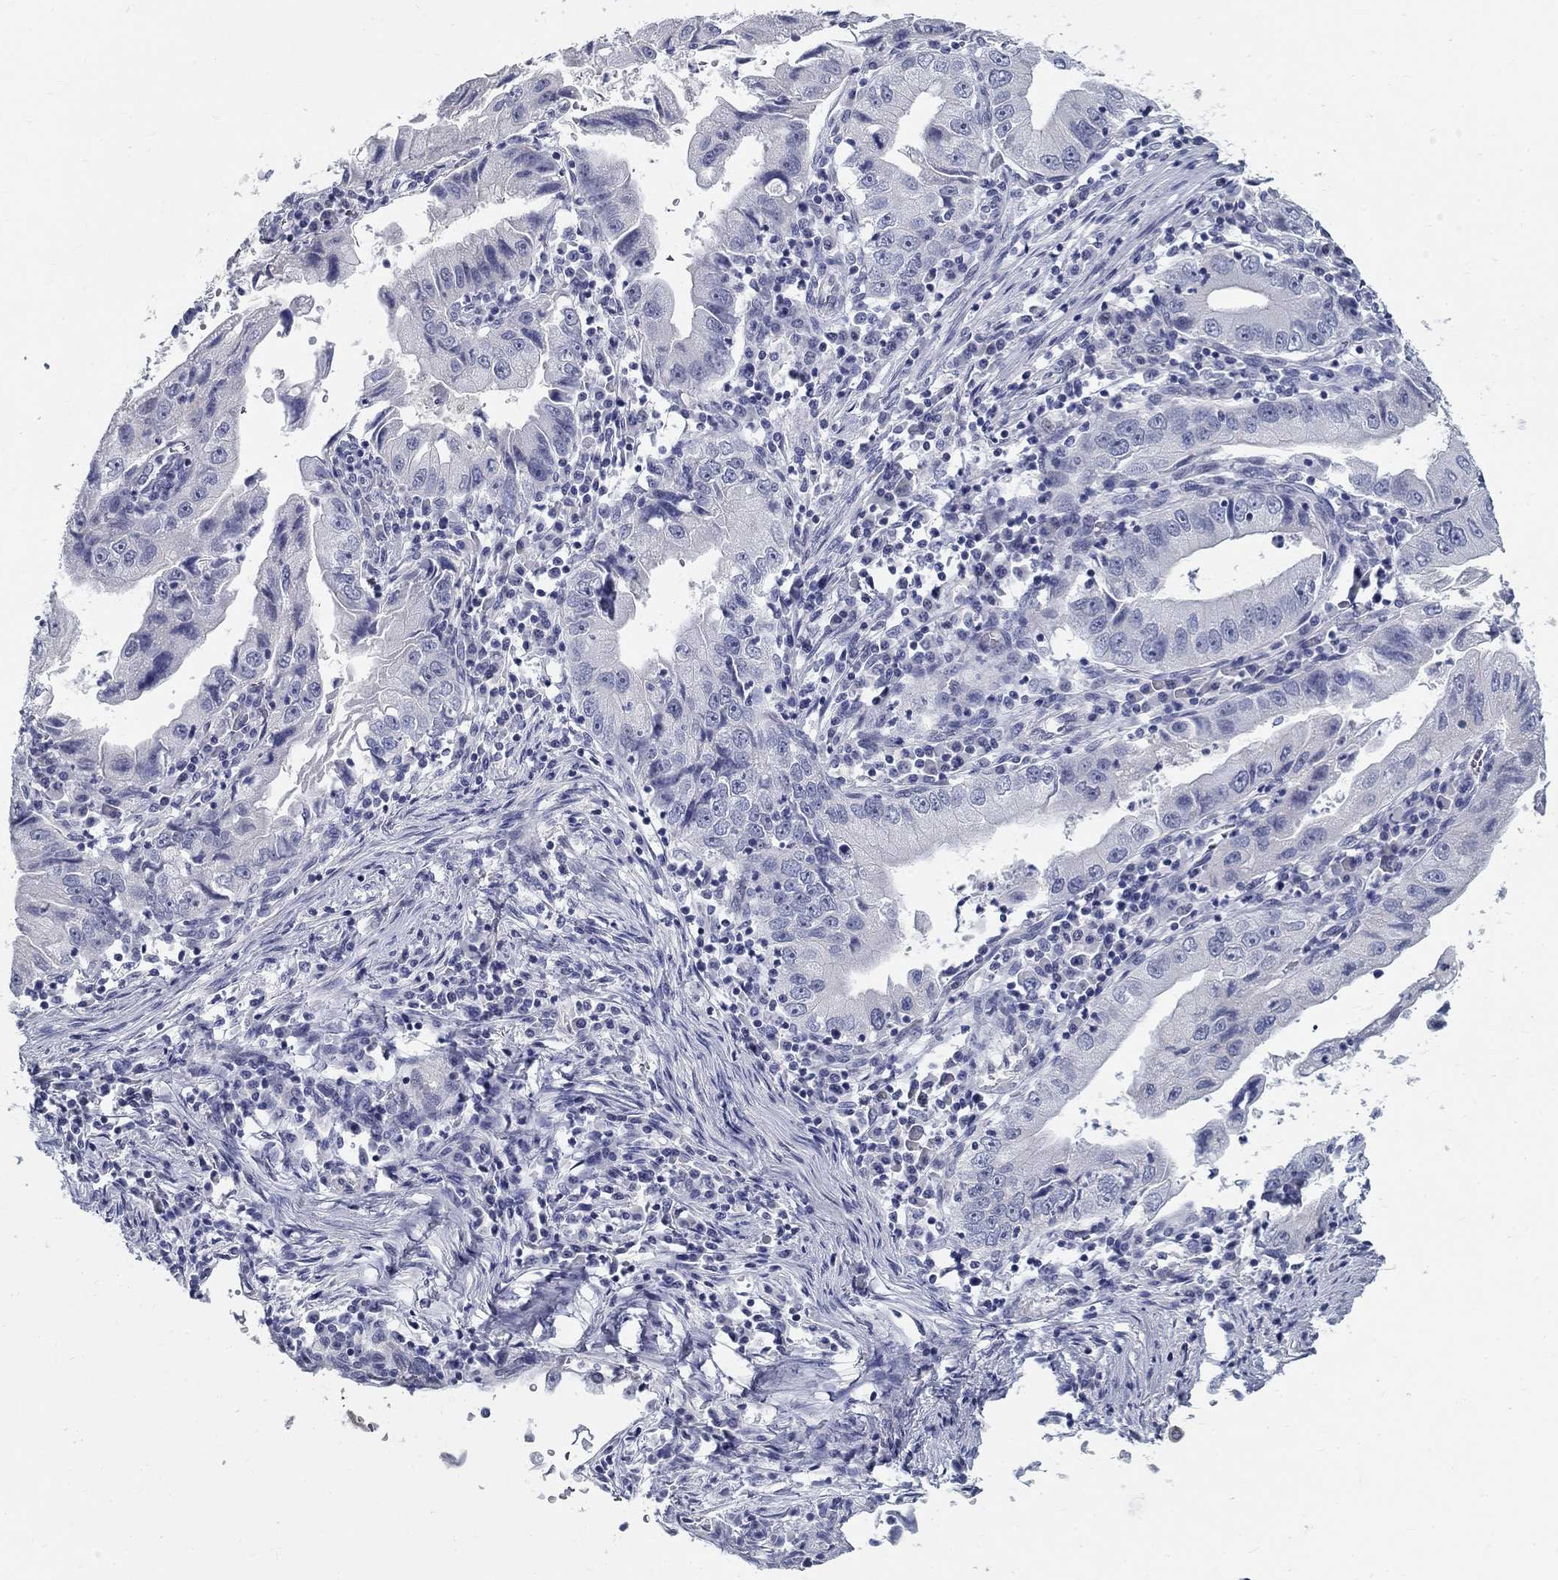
{"staining": {"intensity": "negative", "quantity": "none", "location": "none"}, "tissue": "stomach cancer", "cell_type": "Tumor cells", "image_type": "cancer", "snomed": [{"axis": "morphology", "description": "Adenocarcinoma, NOS"}, {"axis": "topography", "description": "Stomach"}], "caption": "IHC photomicrograph of neoplastic tissue: stomach cancer (adenocarcinoma) stained with DAB (3,3'-diaminobenzidine) exhibits no significant protein expression in tumor cells. (Immunohistochemistry, brightfield microscopy, high magnification).", "gene": "GUCA1A", "patient": {"sex": "male", "age": 76}}